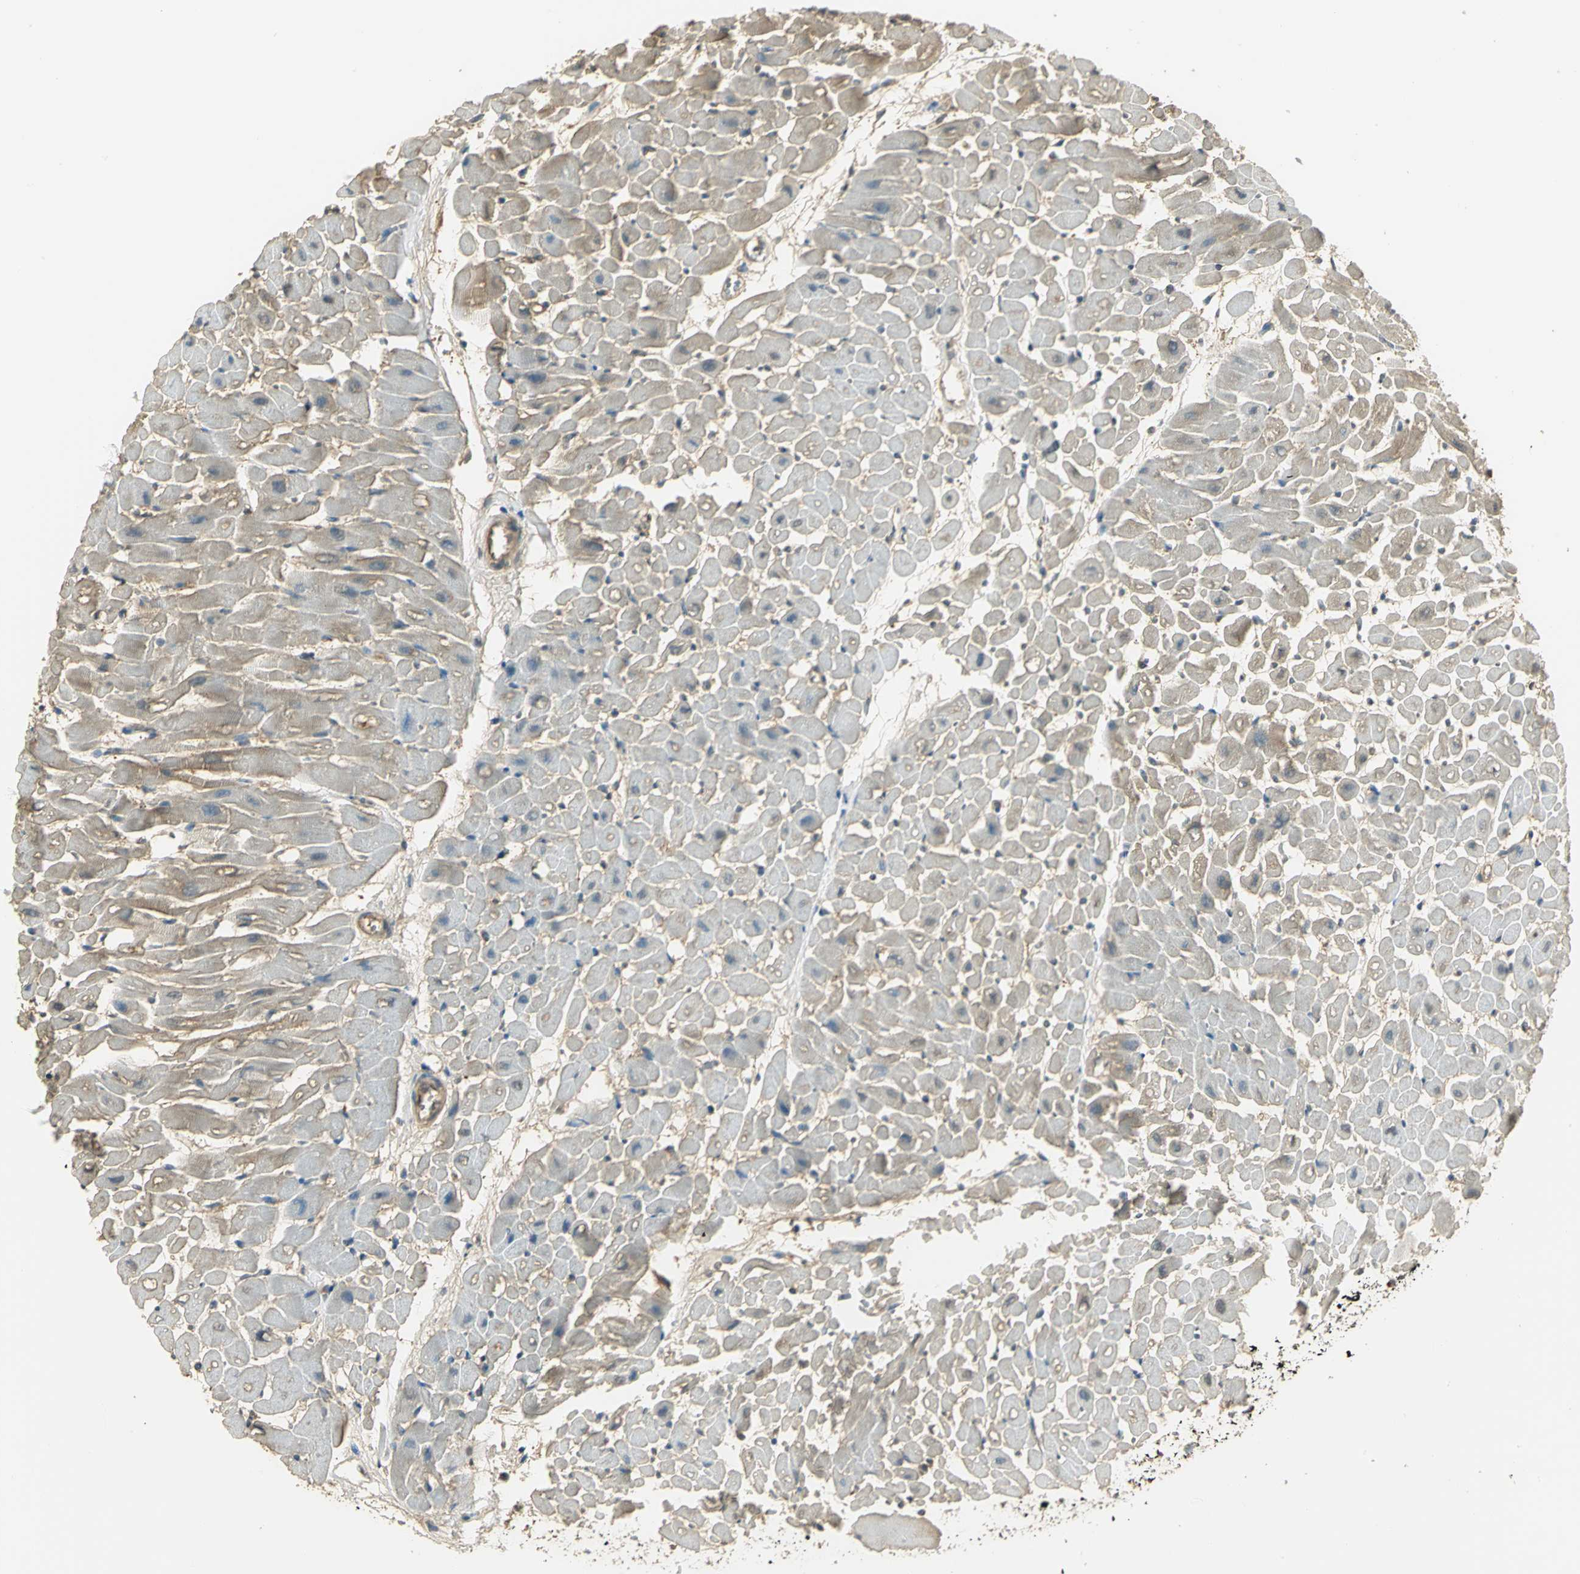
{"staining": {"intensity": "moderate", "quantity": ">75%", "location": "cytoplasmic/membranous"}, "tissue": "heart muscle", "cell_type": "Cardiomyocytes", "image_type": "normal", "snomed": [{"axis": "morphology", "description": "Normal tissue, NOS"}, {"axis": "topography", "description": "Heart"}], "caption": "Immunohistochemical staining of benign human heart muscle demonstrates medium levels of moderate cytoplasmic/membranous positivity in about >75% of cardiomyocytes. The staining is performed using DAB brown chromogen to label protein expression. The nuclei are counter-stained blue using hematoxylin.", "gene": "PARK7", "patient": {"sex": "male", "age": 45}}